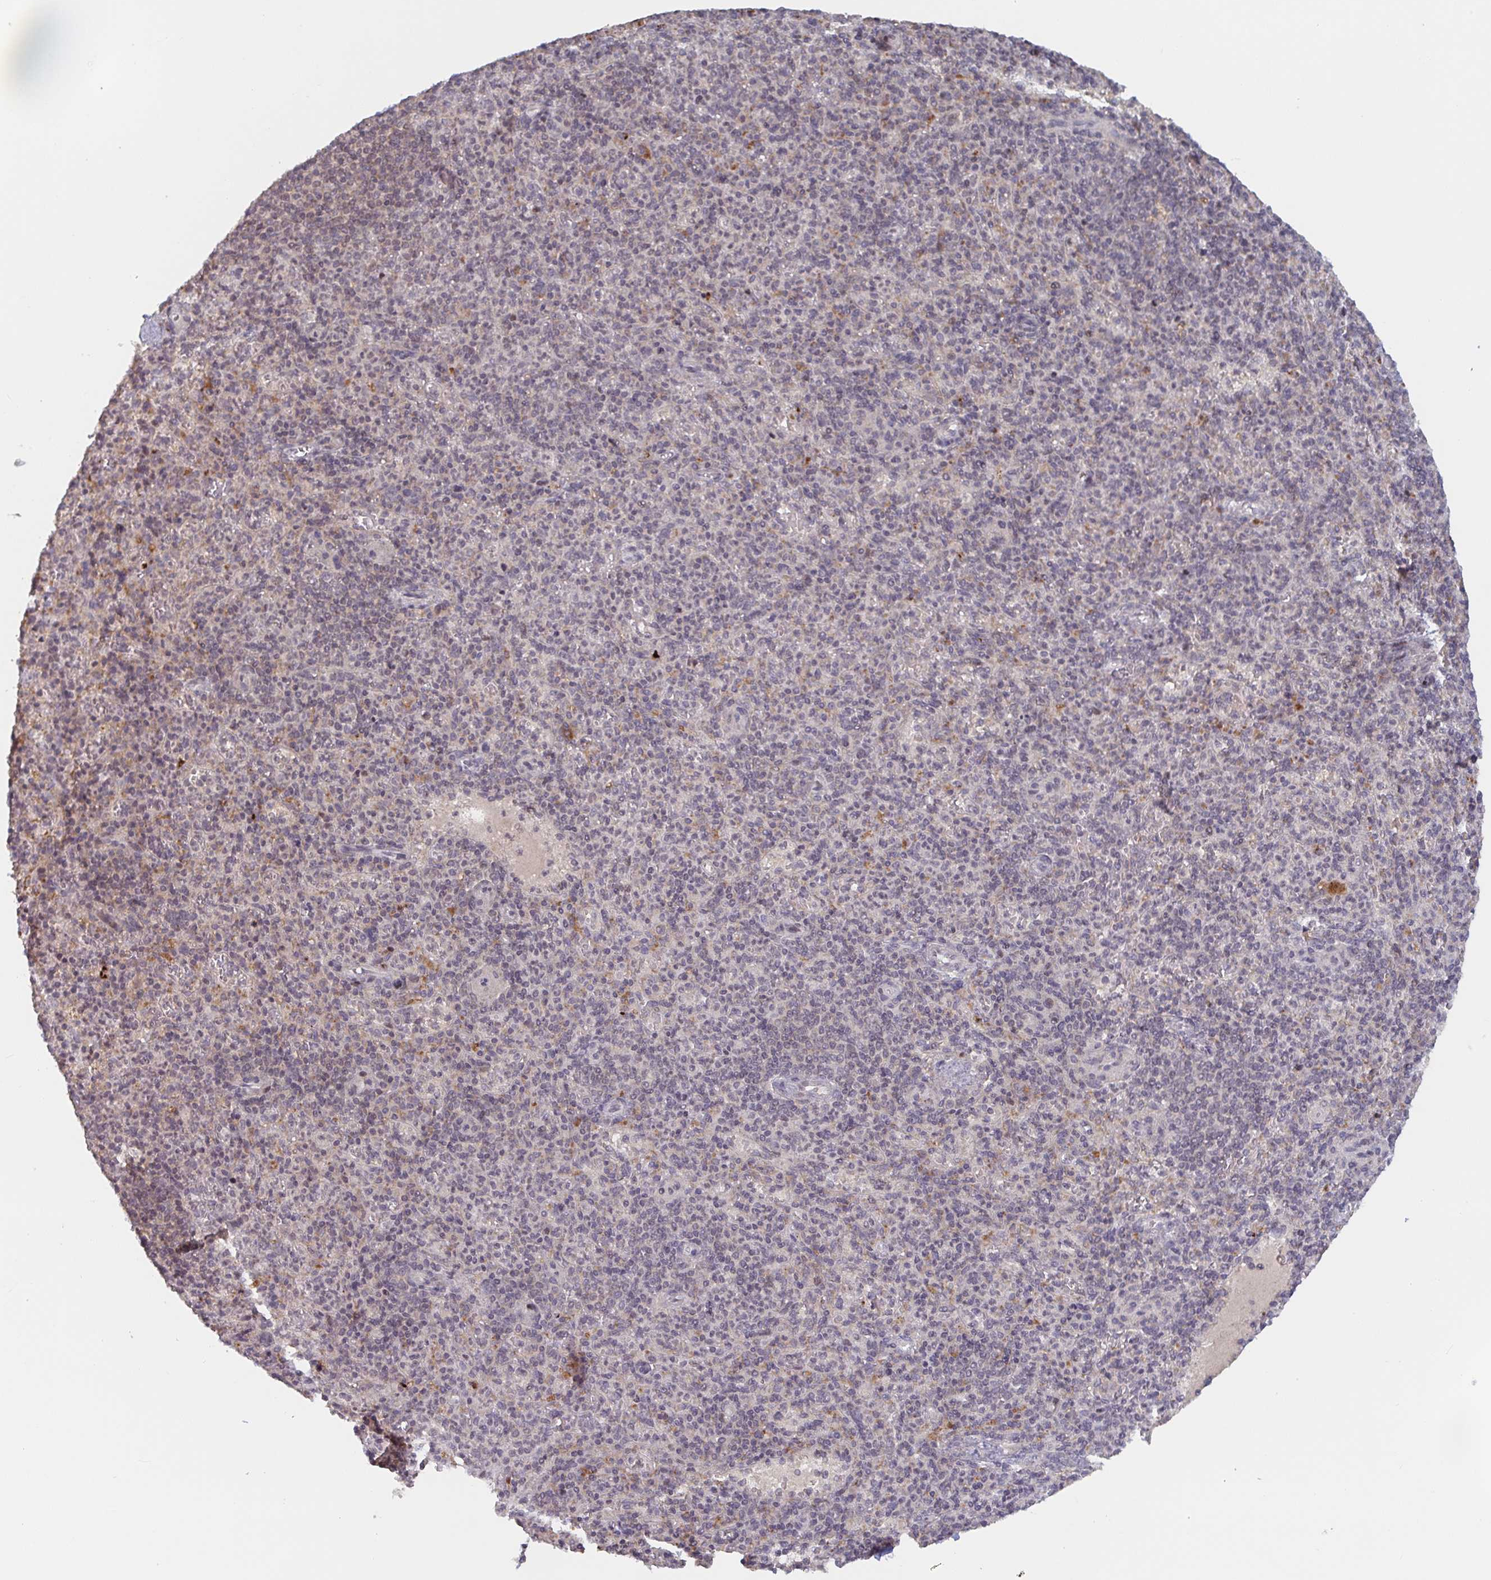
{"staining": {"intensity": "weak", "quantity": "<25%", "location": "nuclear"}, "tissue": "spleen", "cell_type": "Cells in red pulp", "image_type": "normal", "snomed": [{"axis": "morphology", "description": "Normal tissue, NOS"}, {"axis": "topography", "description": "Spleen"}], "caption": "DAB immunohistochemical staining of normal spleen exhibits no significant expression in cells in red pulp.", "gene": "DCST1", "patient": {"sex": "female", "age": 74}}